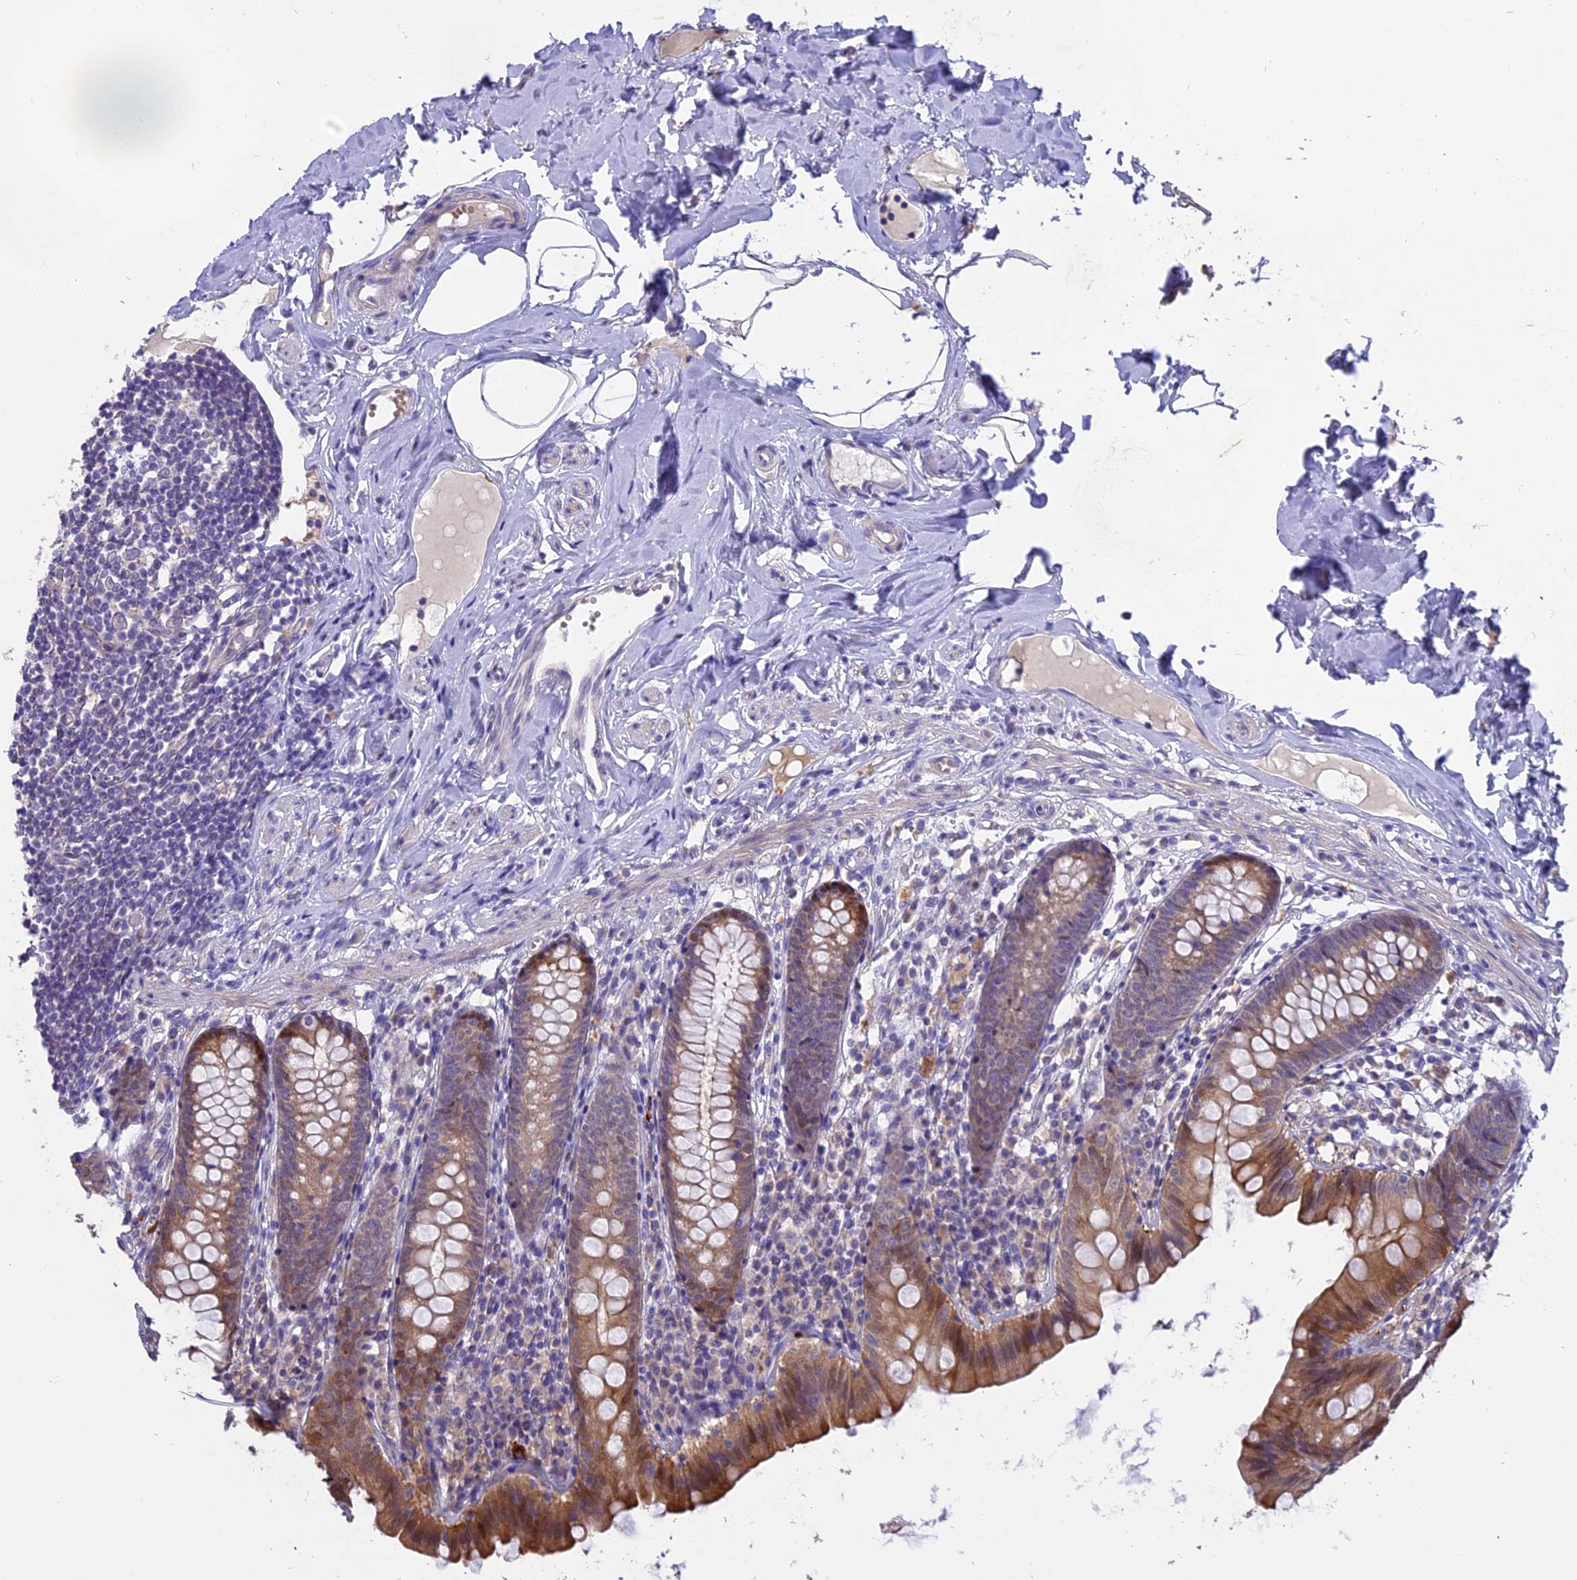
{"staining": {"intensity": "moderate", "quantity": "25%-75%", "location": "cytoplasmic/membranous"}, "tissue": "appendix", "cell_type": "Glandular cells", "image_type": "normal", "snomed": [{"axis": "morphology", "description": "Normal tissue, NOS"}, {"axis": "topography", "description": "Appendix"}], "caption": "Appendix stained for a protein (brown) exhibits moderate cytoplasmic/membranous positive staining in about 25%-75% of glandular cells.", "gene": "MEMO1", "patient": {"sex": "male", "age": 52}}